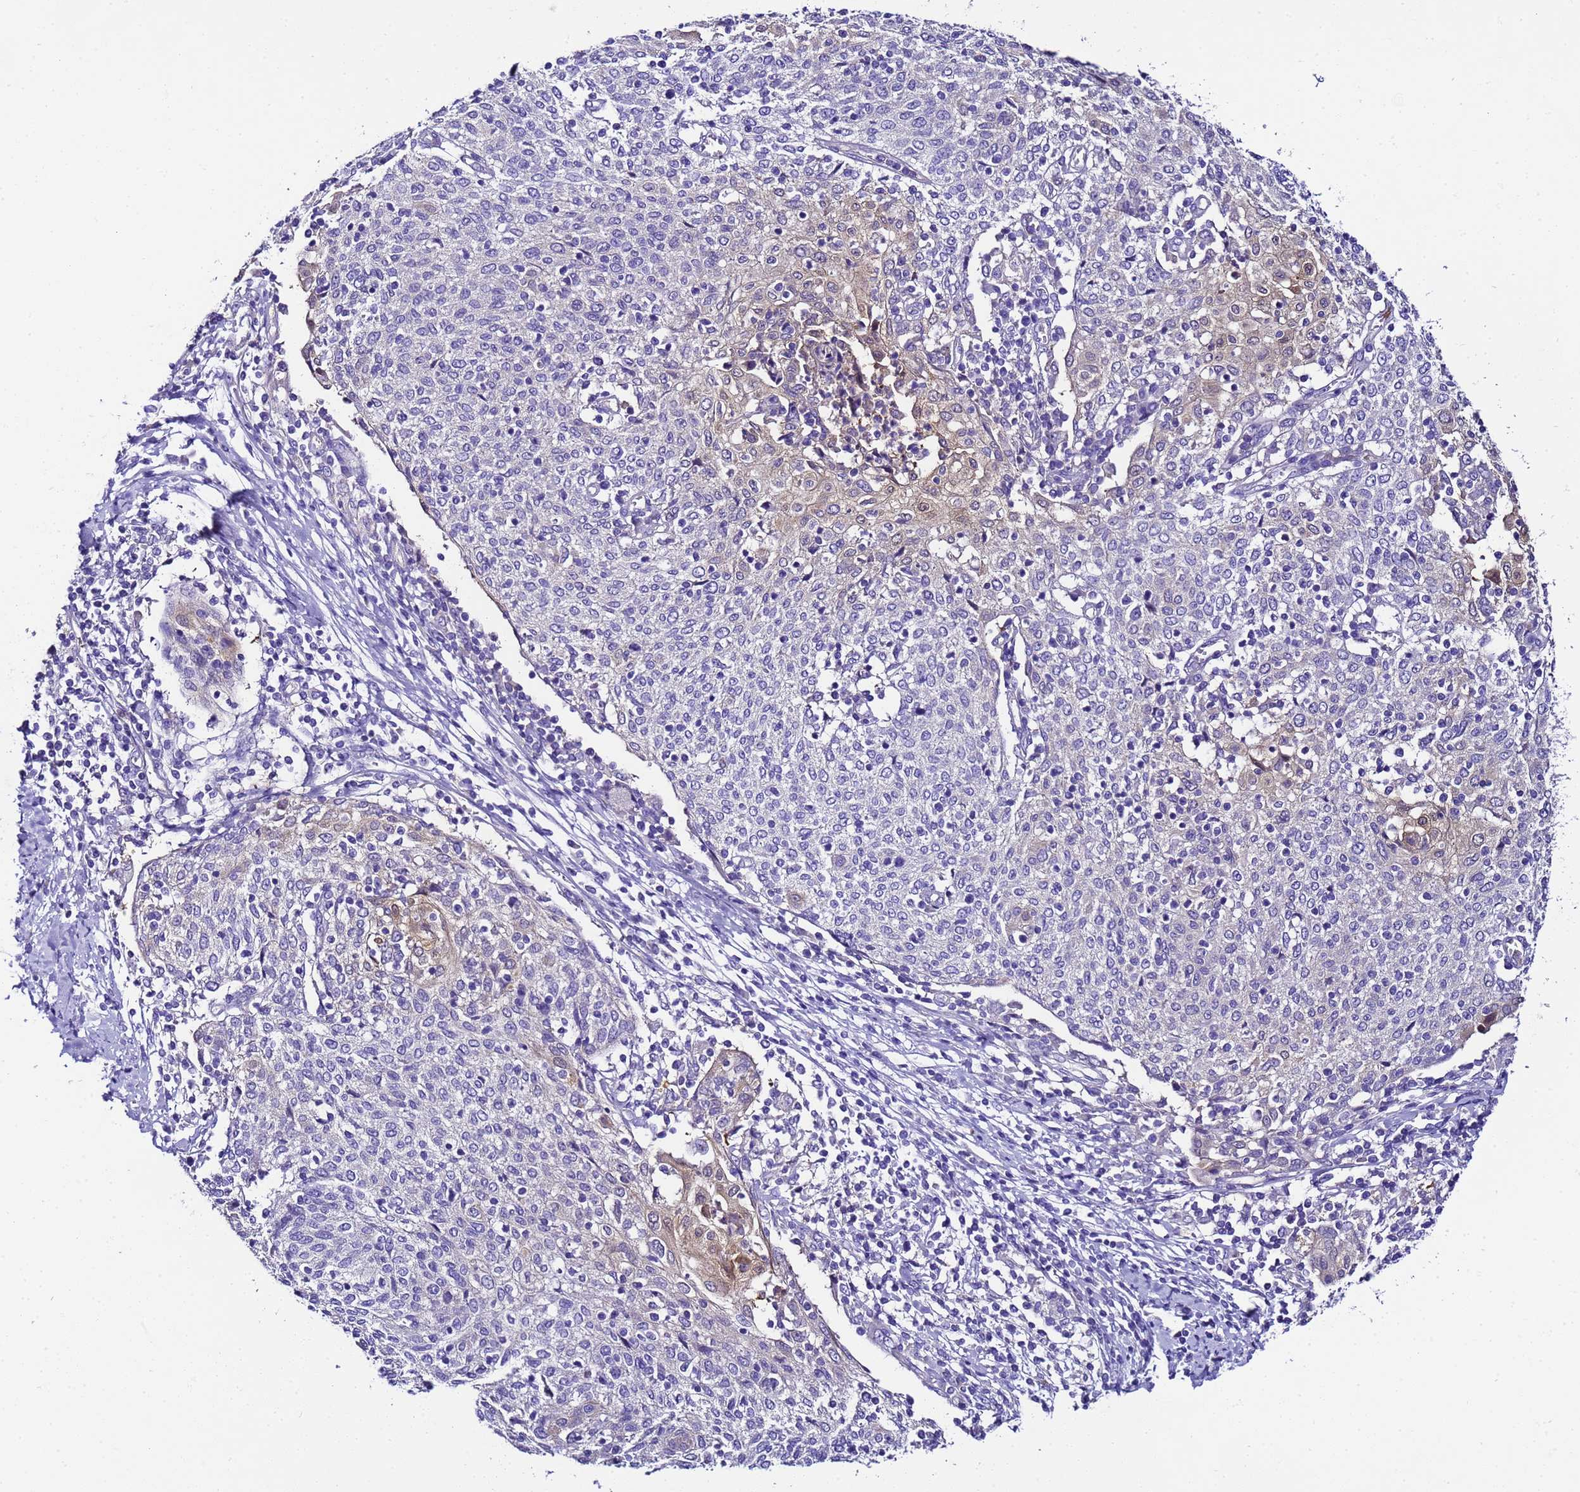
{"staining": {"intensity": "weak", "quantity": "<25%", "location": "cytoplasmic/membranous"}, "tissue": "cervical cancer", "cell_type": "Tumor cells", "image_type": "cancer", "snomed": [{"axis": "morphology", "description": "Squamous cell carcinoma, NOS"}, {"axis": "topography", "description": "Cervix"}], "caption": "The immunohistochemistry (IHC) image has no significant expression in tumor cells of cervical squamous cell carcinoma tissue.", "gene": "UGT2A1", "patient": {"sex": "female", "age": 52}}